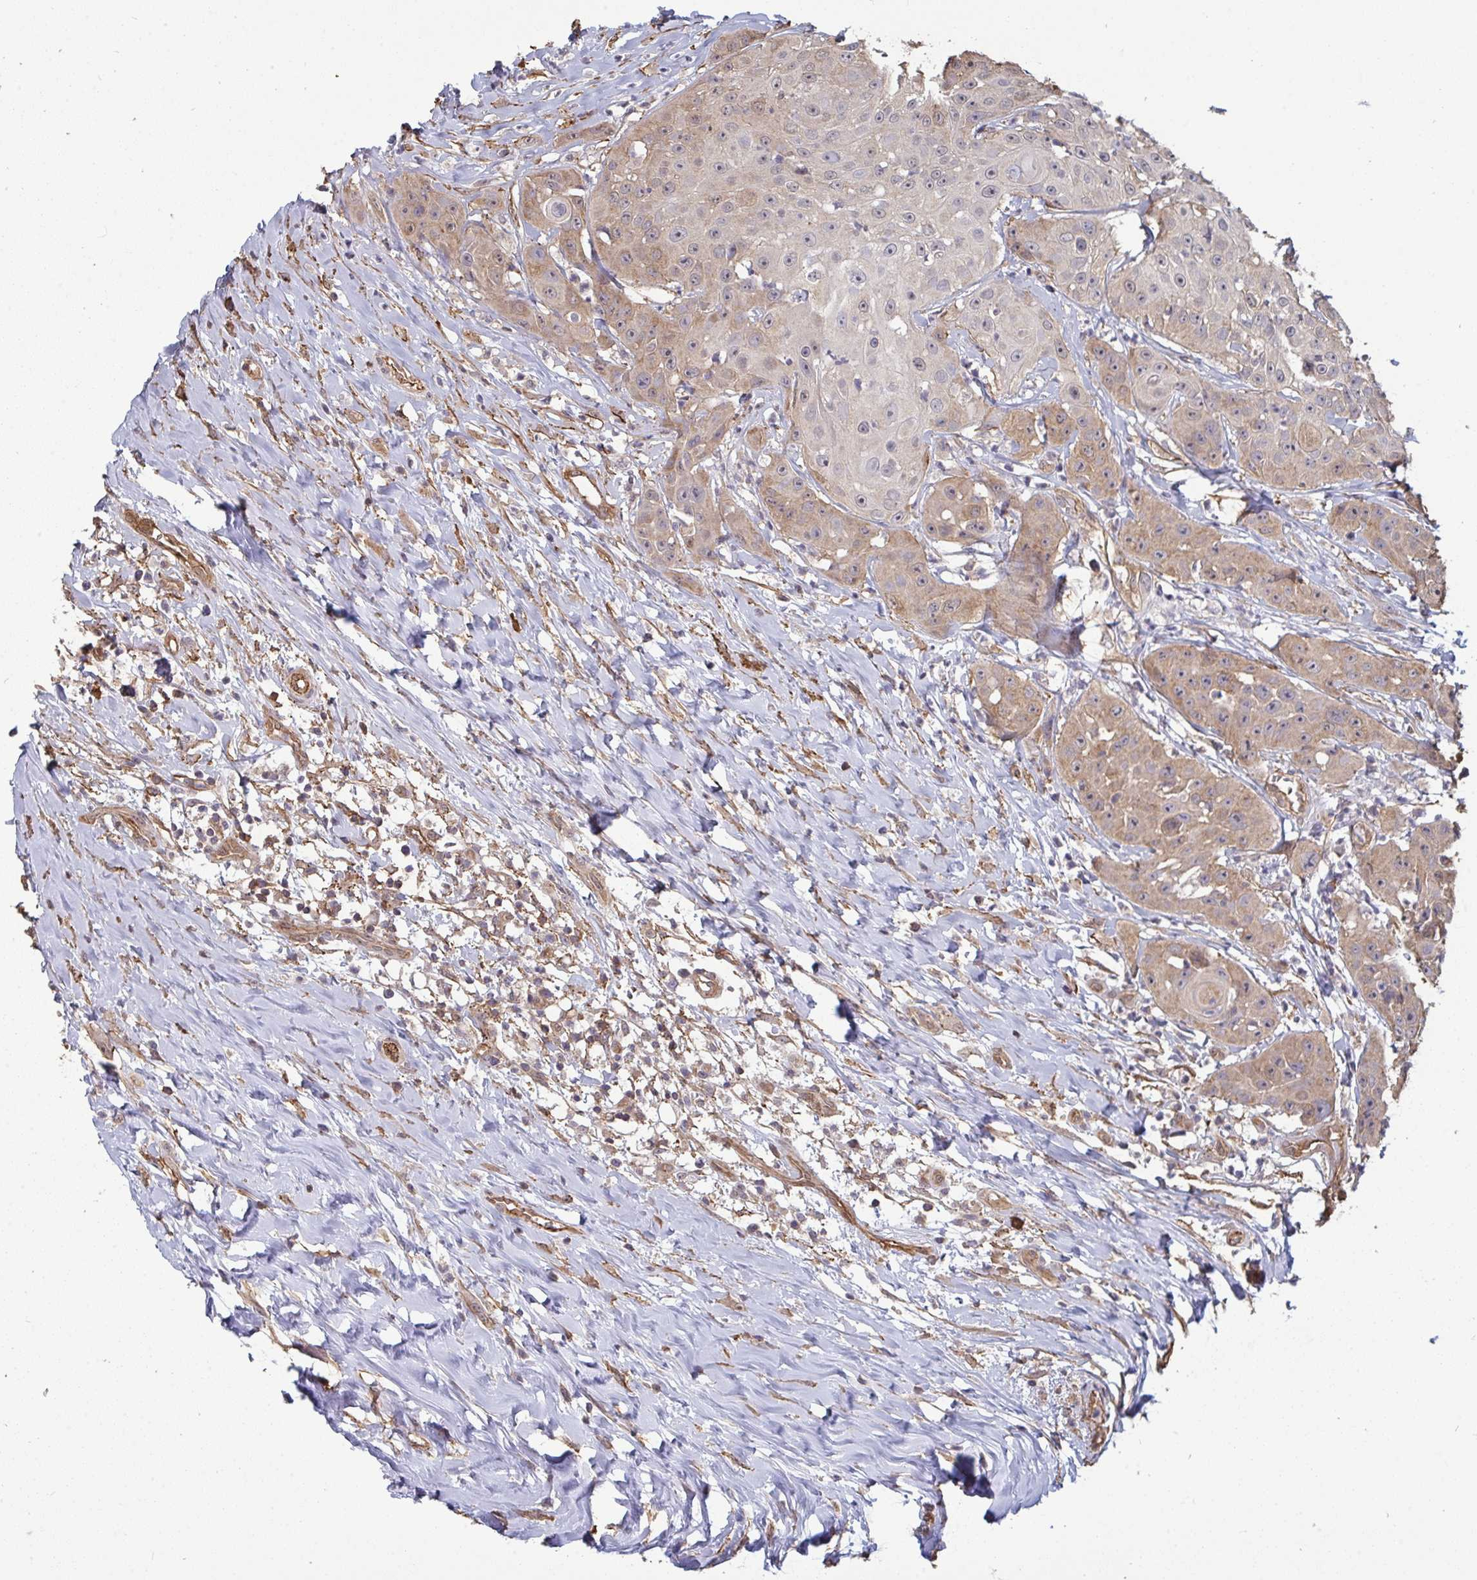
{"staining": {"intensity": "weak", "quantity": "25%-75%", "location": "cytoplasmic/membranous"}, "tissue": "head and neck cancer", "cell_type": "Tumor cells", "image_type": "cancer", "snomed": [{"axis": "morphology", "description": "Squamous cell carcinoma, NOS"}, {"axis": "topography", "description": "Head-Neck"}], "caption": "Head and neck cancer tissue reveals weak cytoplasmic/membranous expression in approximately 25%-75% of tumor cells The staining is performed using DAB (3,3'-diaminobenzidine) brown chromogen to label protein expression. The nuclei are counter-stained blue using hematoxylin.", "gene": "ISCU", "patient": {"sex": "male", "age": 83}}